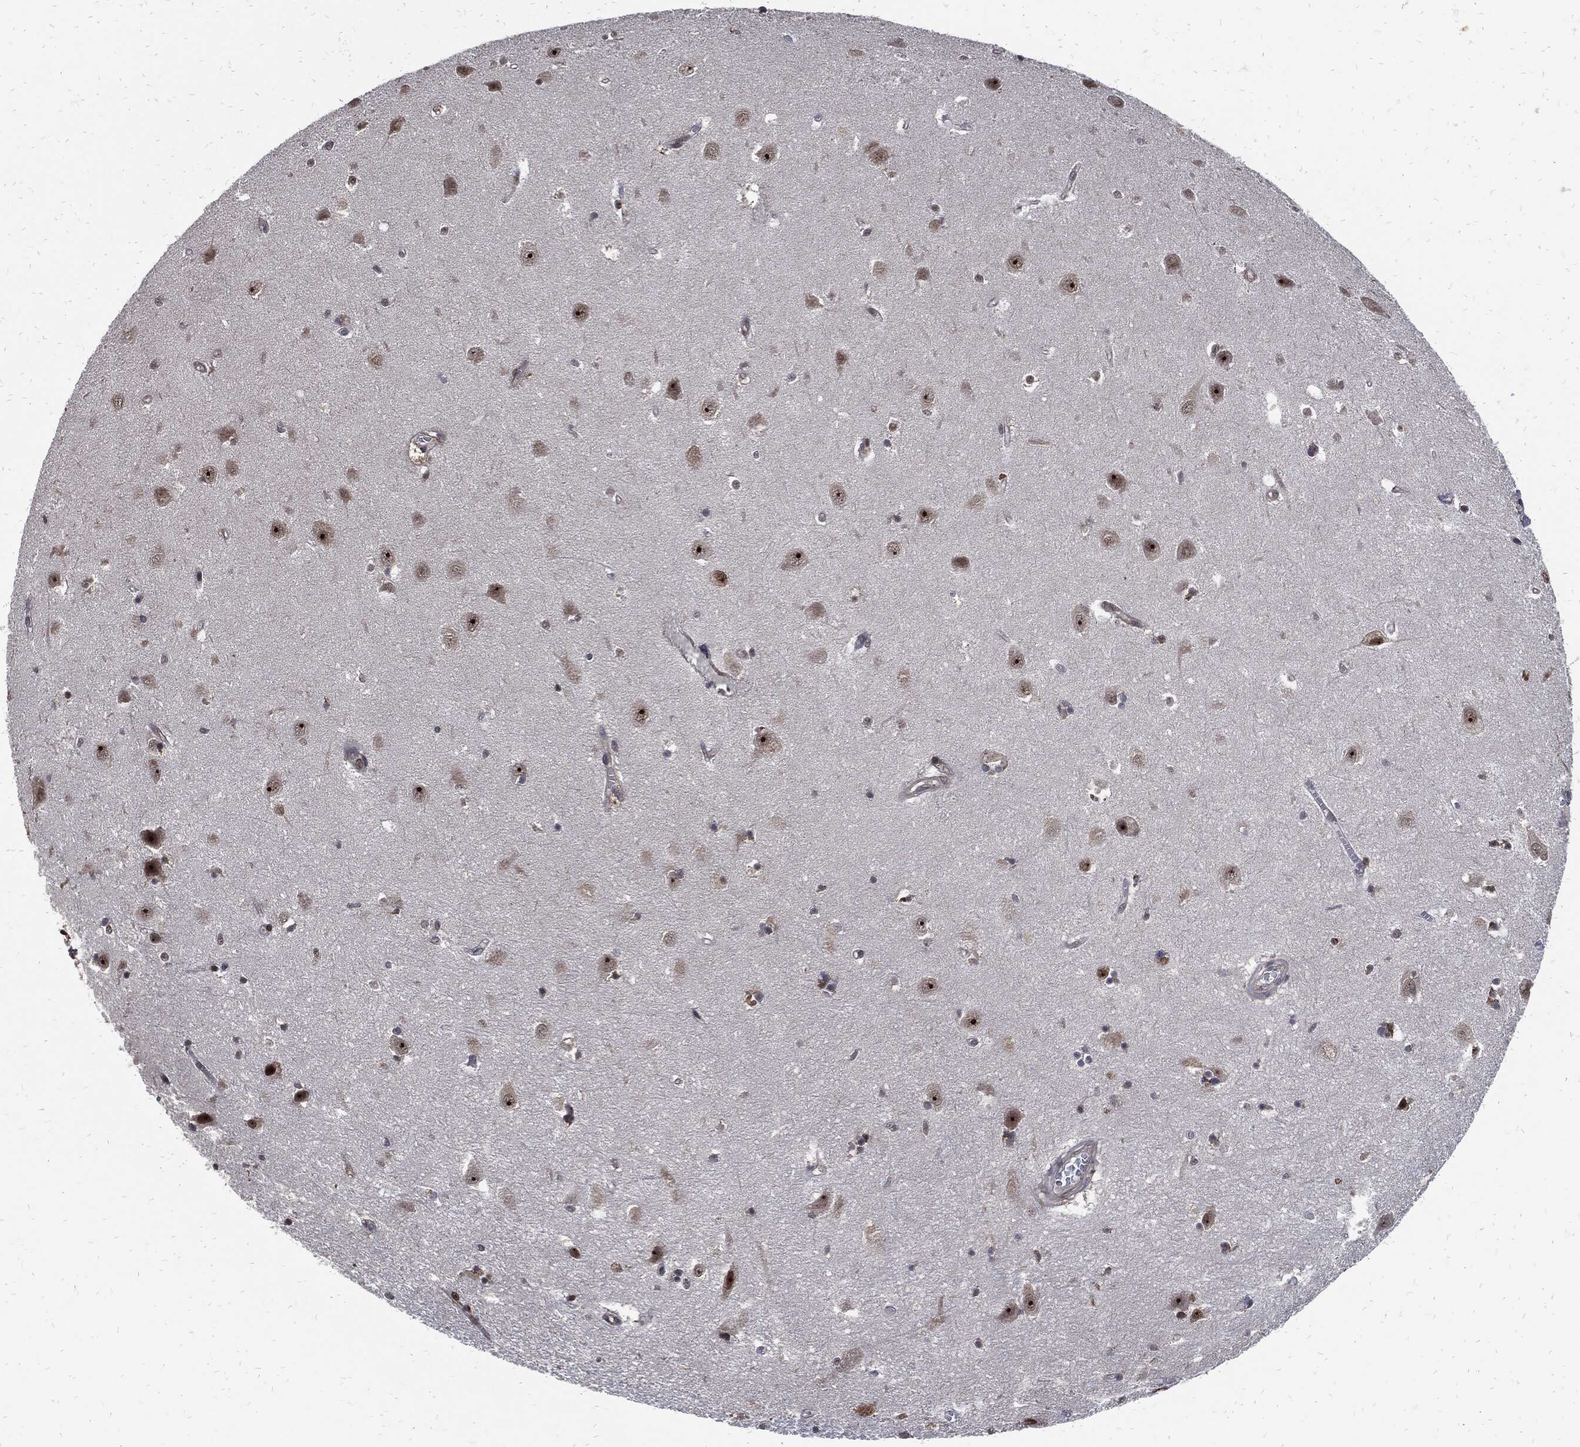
{"staining": {"intensity": "strong", "quantity": "<25%", "location": "nuclear"}, "tissue": "hippocampus", "cell_type": "Glial cells", "image_type": "normal", "snomed": [{"axis": "morphology", "description": "Normal tissue, NOS"}, {"axis": "topography", "description": "Hippocampus"}], "caption": "This is a micrograph of immunohistochemistry (IHC) staining of benign hippocampus, which shows strong staining in the nuclear of glial cells.", "gene": "ZNF775", "patient": {"sex": "female", "age": 64}}